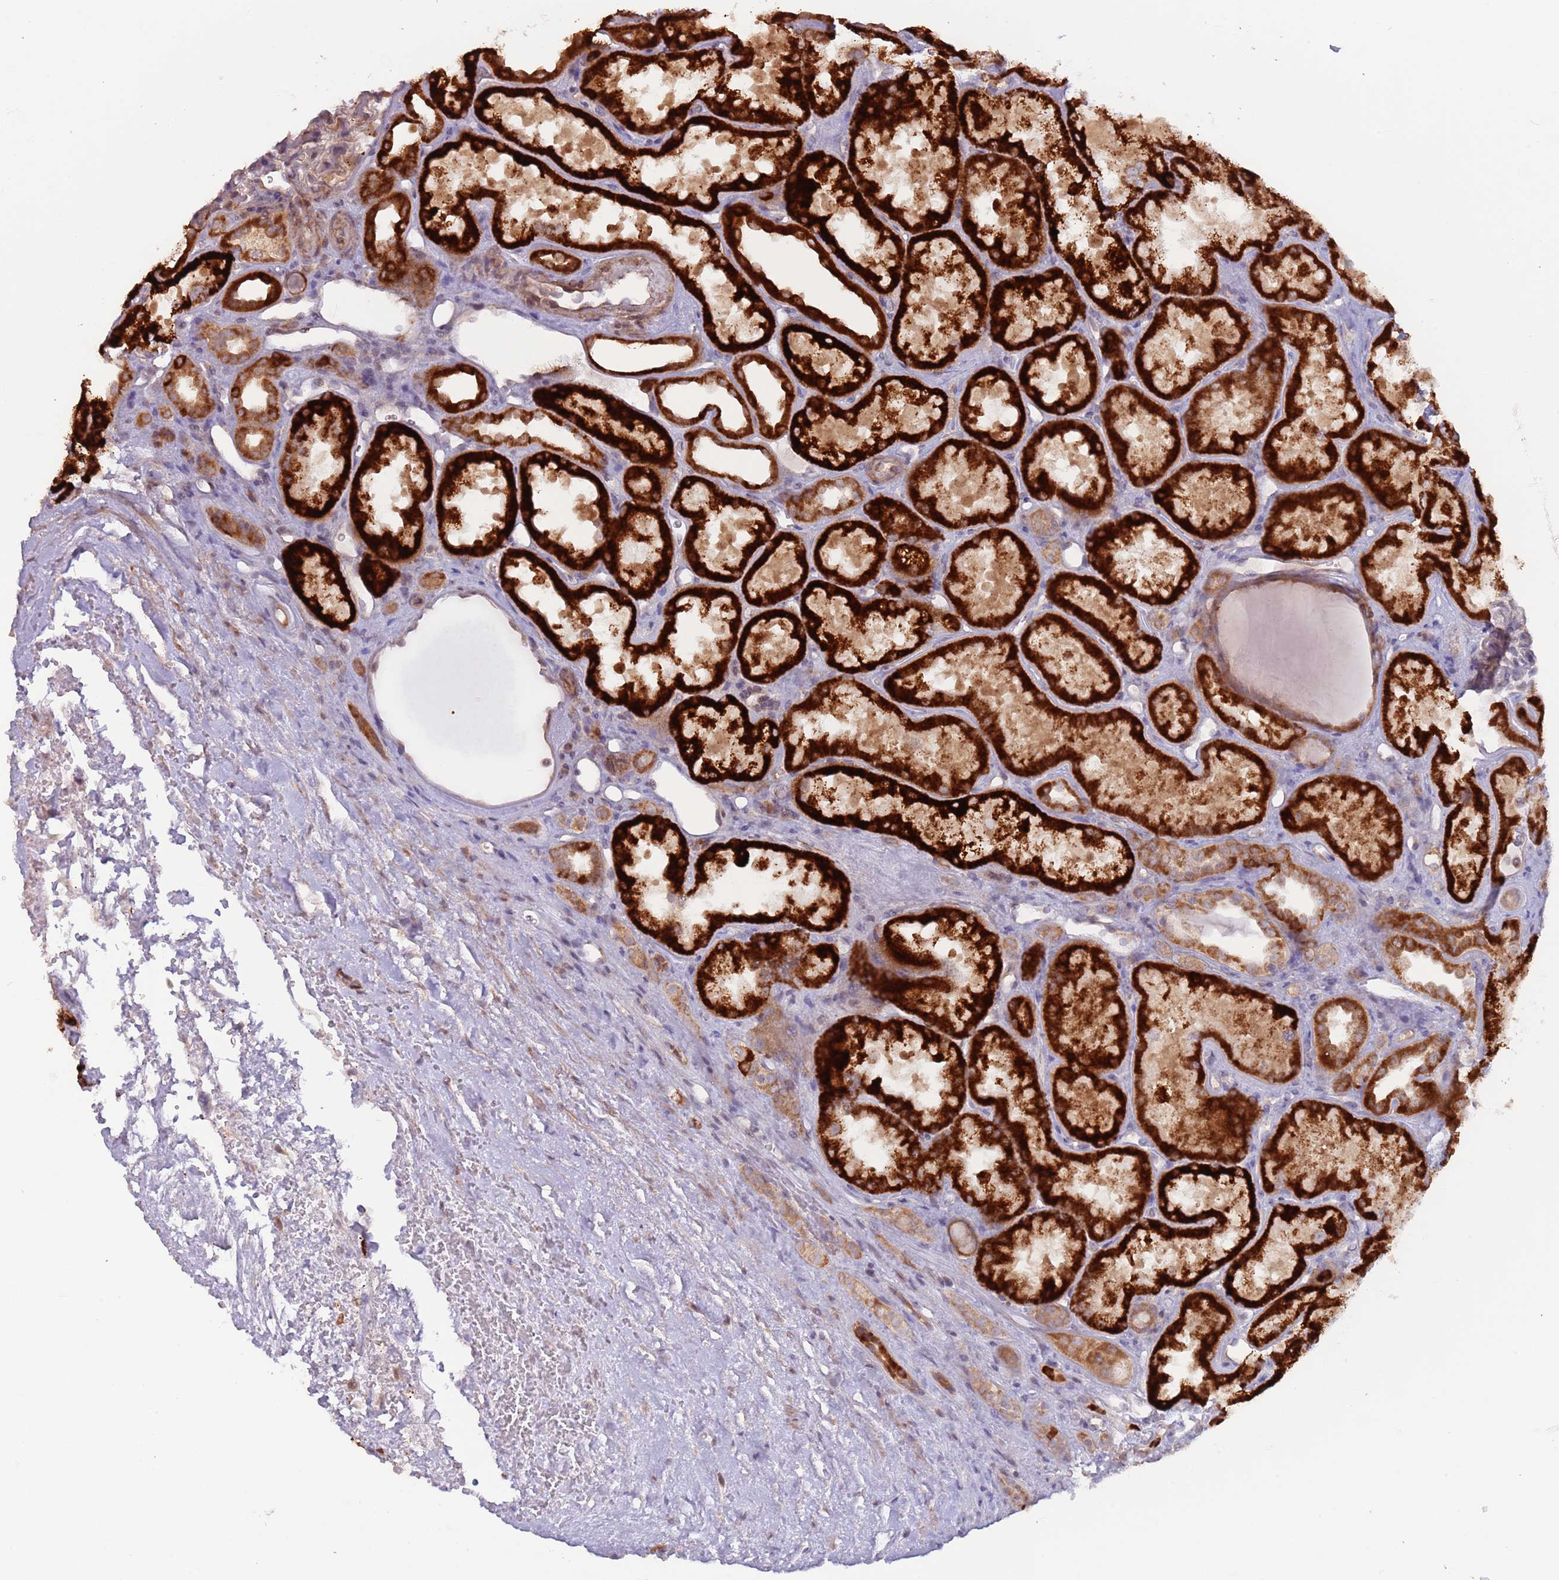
{"staining": {"intensity": "negative", "quantity": "none", "location": "none"}, "tissue": "kidney", "cell_type": "Cells in glomeruli", "image_type": "normal", "snomed": [{"axis": "morphology", "description": "Normal tissue, NOS"}, {"axis": "topography", "description": "Kidney"}], "caption": "DAB (3,3'-diaminobenzidine) immunohistochemical staining of normal kidney displays no significant staining in cells in glomeruli.", "gene": "LDHD", "patient": {"sex": "male", "age": 61}}